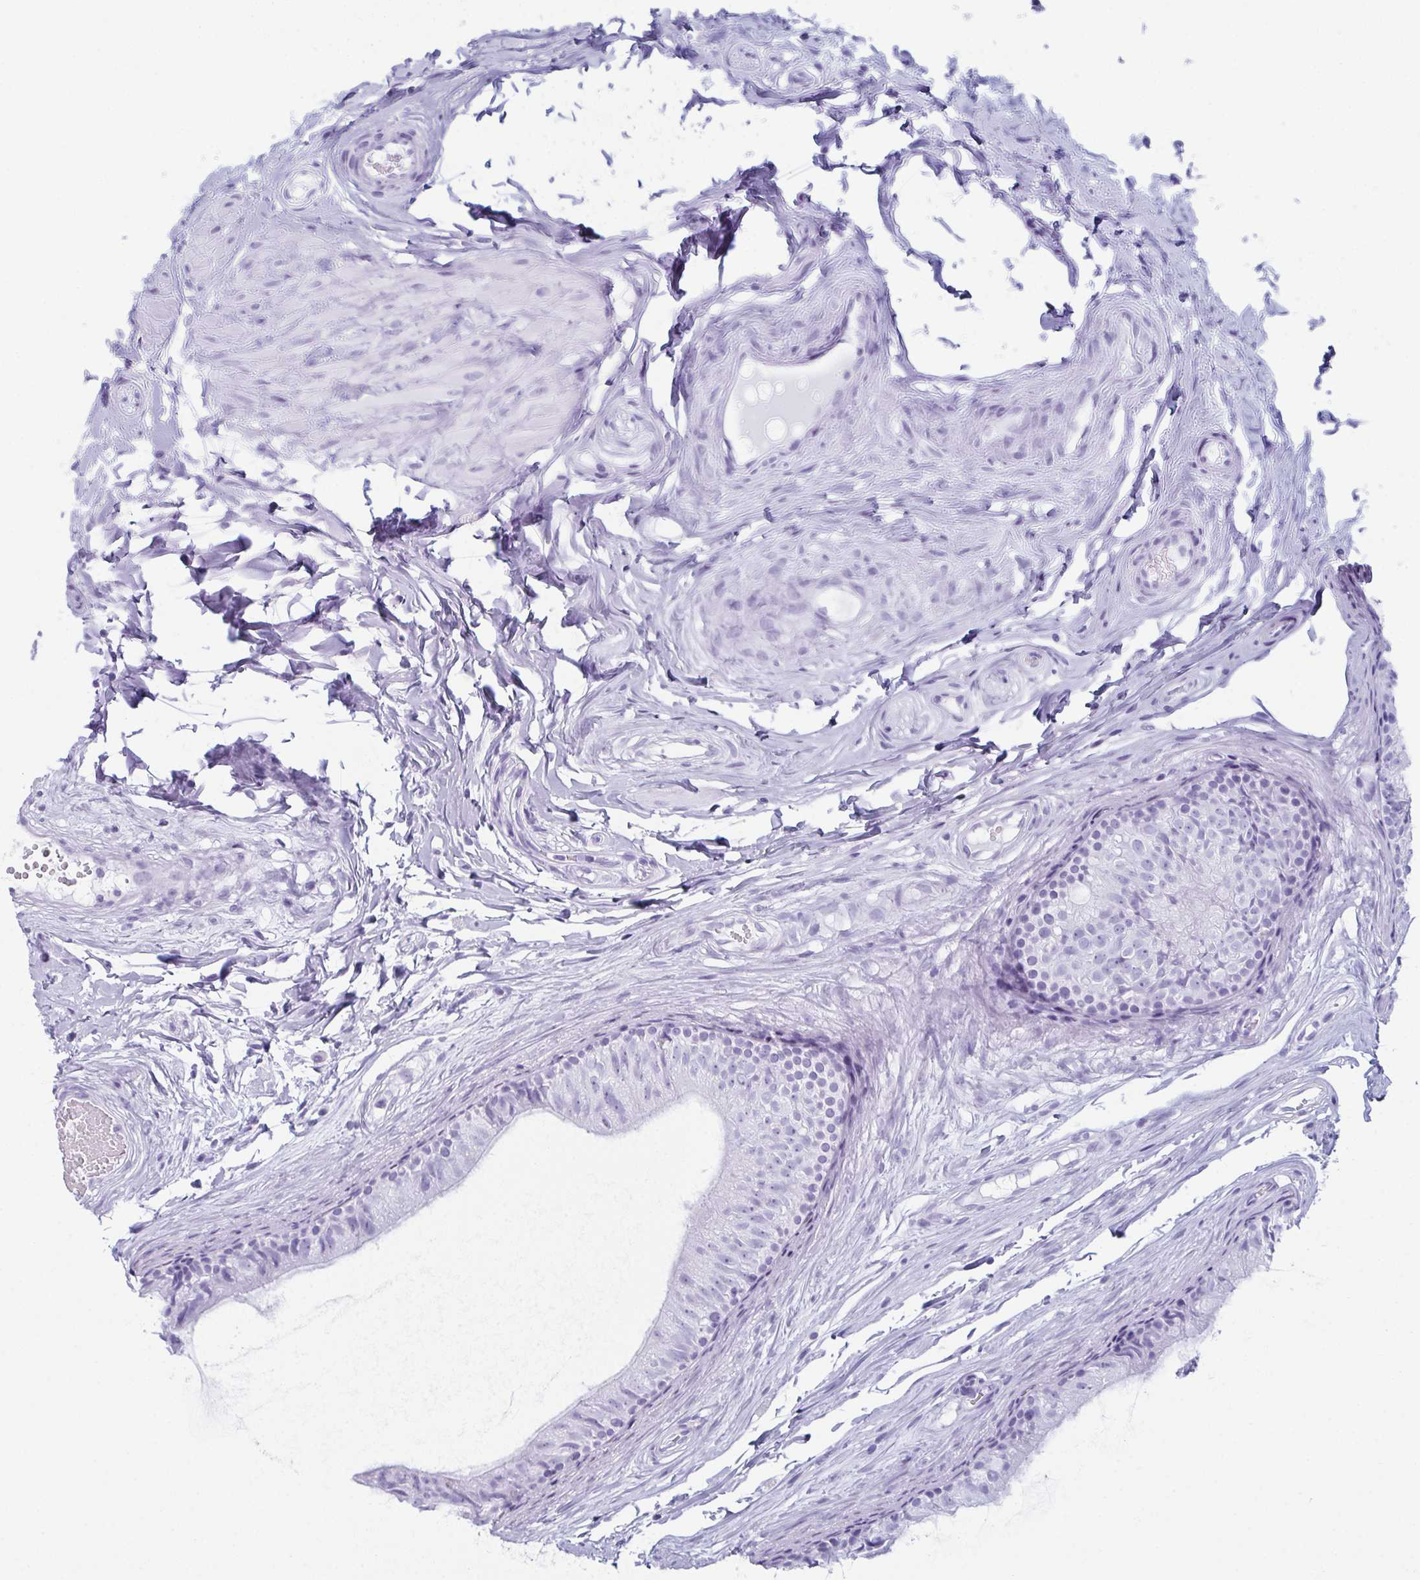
{"staining": {"intensity": "negative", "quantity": "none", "location": "none"}, "tissue": "epididymis", "cell_type": "Glandular cells", "image_type": "normal", "snomed": [{"axis": "morphology", "description": "Normal tissue, NOS"}, {"axis": "topography", "description": "Epididymis"}], "caption": "This is an immunohistochemistry image of benign human epididymis. There is no expression in glandular cells.", "gene": "ENKUR", "patient": {"sex": "male", "age": 45}}